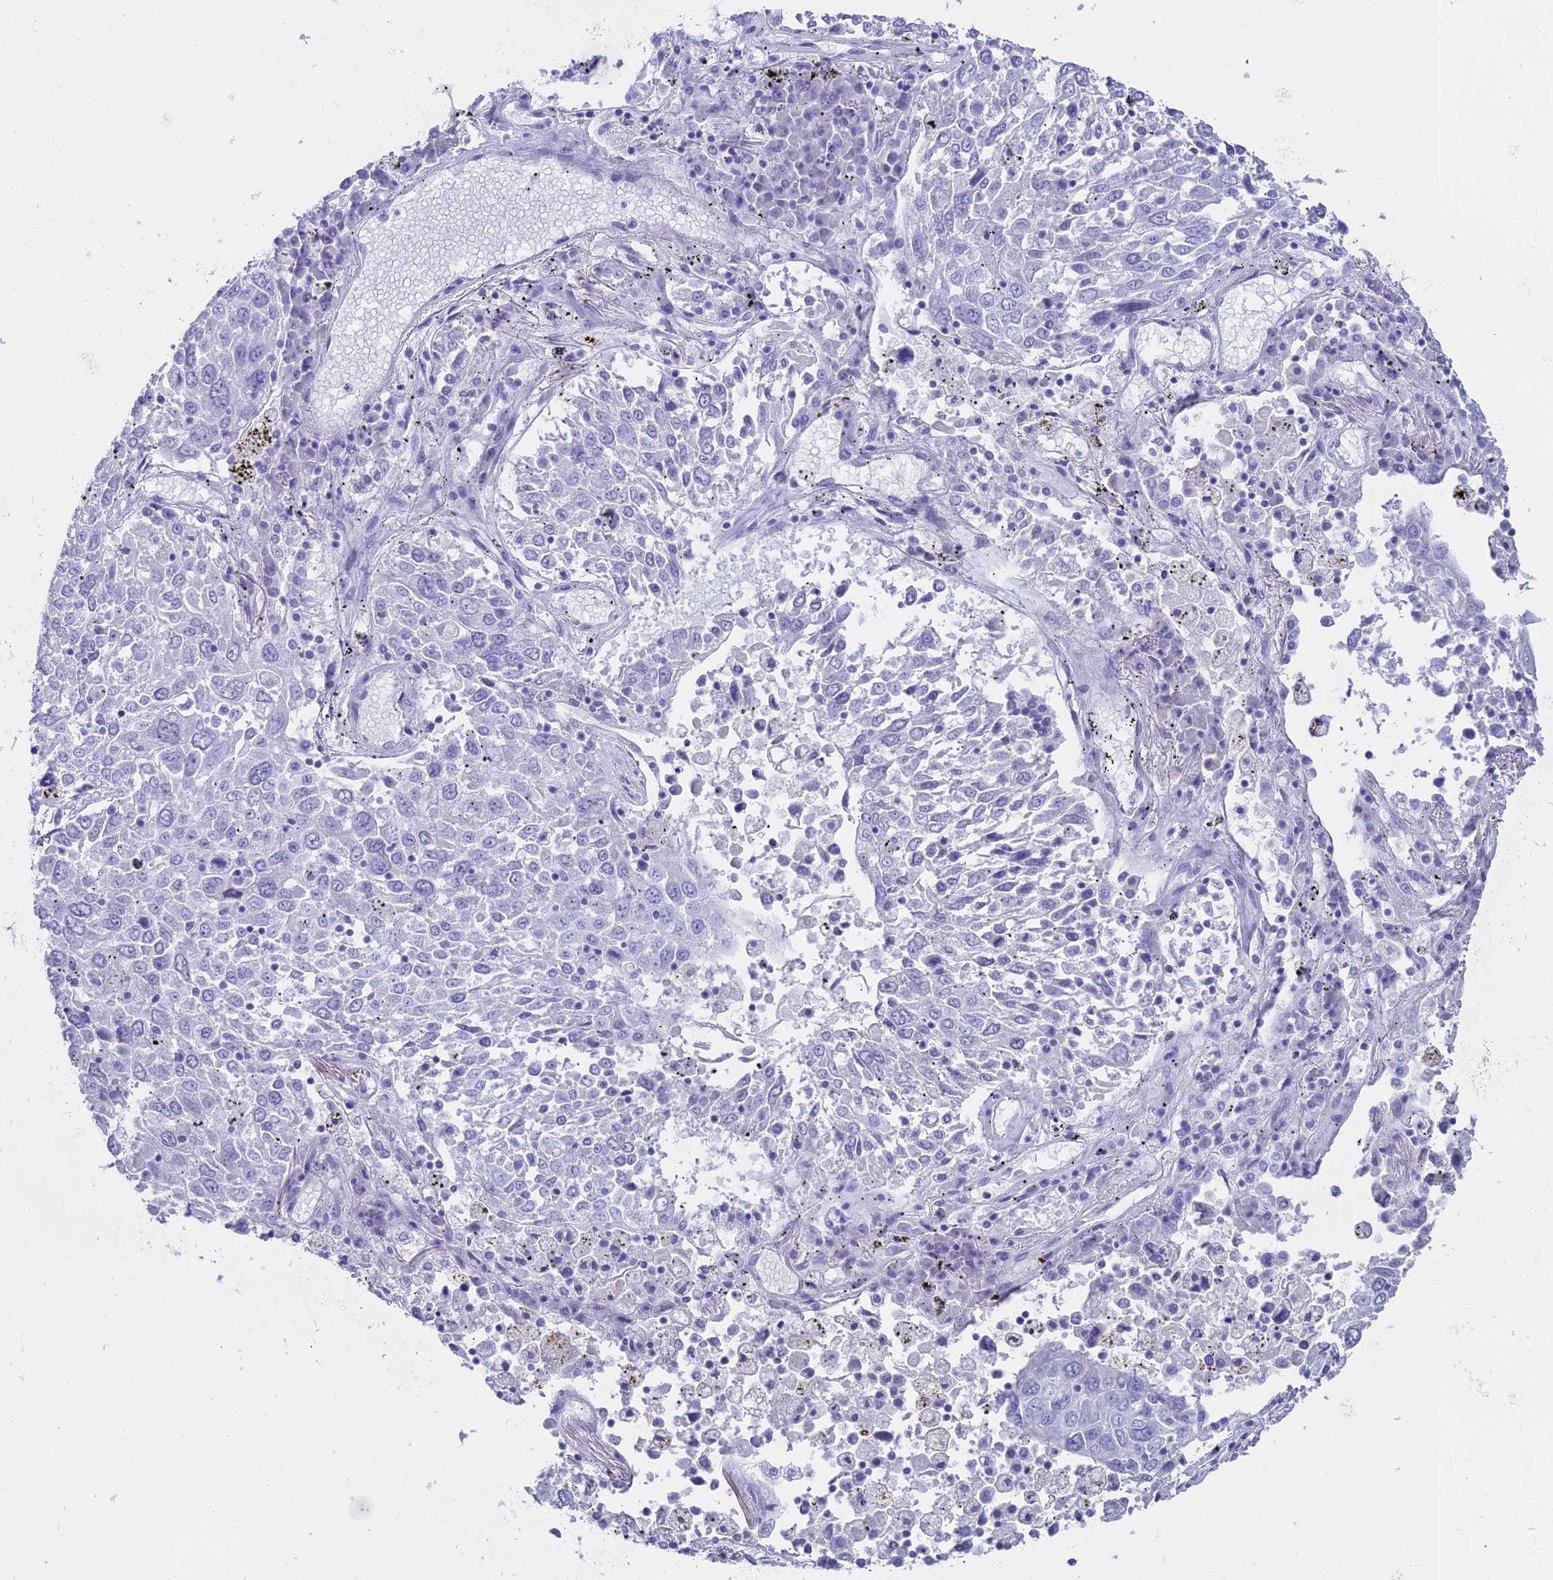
{"staining": {"intensity": "negative", "quantity": "none", "location": "none"}, "tissue": "lung cancer", "cell_type": "Tumor cells", "image_type": "cancer", "snomed": [{"axis": "morphology", "description": "Squamous cell carcinoma, NOS"}, {"axis": "topography", "description": "Lung"}], "caption": "A photomicrograph of lung squamous cell carcinoma stained for a protein displays no brown staining in tumor cells.", "gene": "ALPP", "patient": {"sex": "male", "age": 65}}